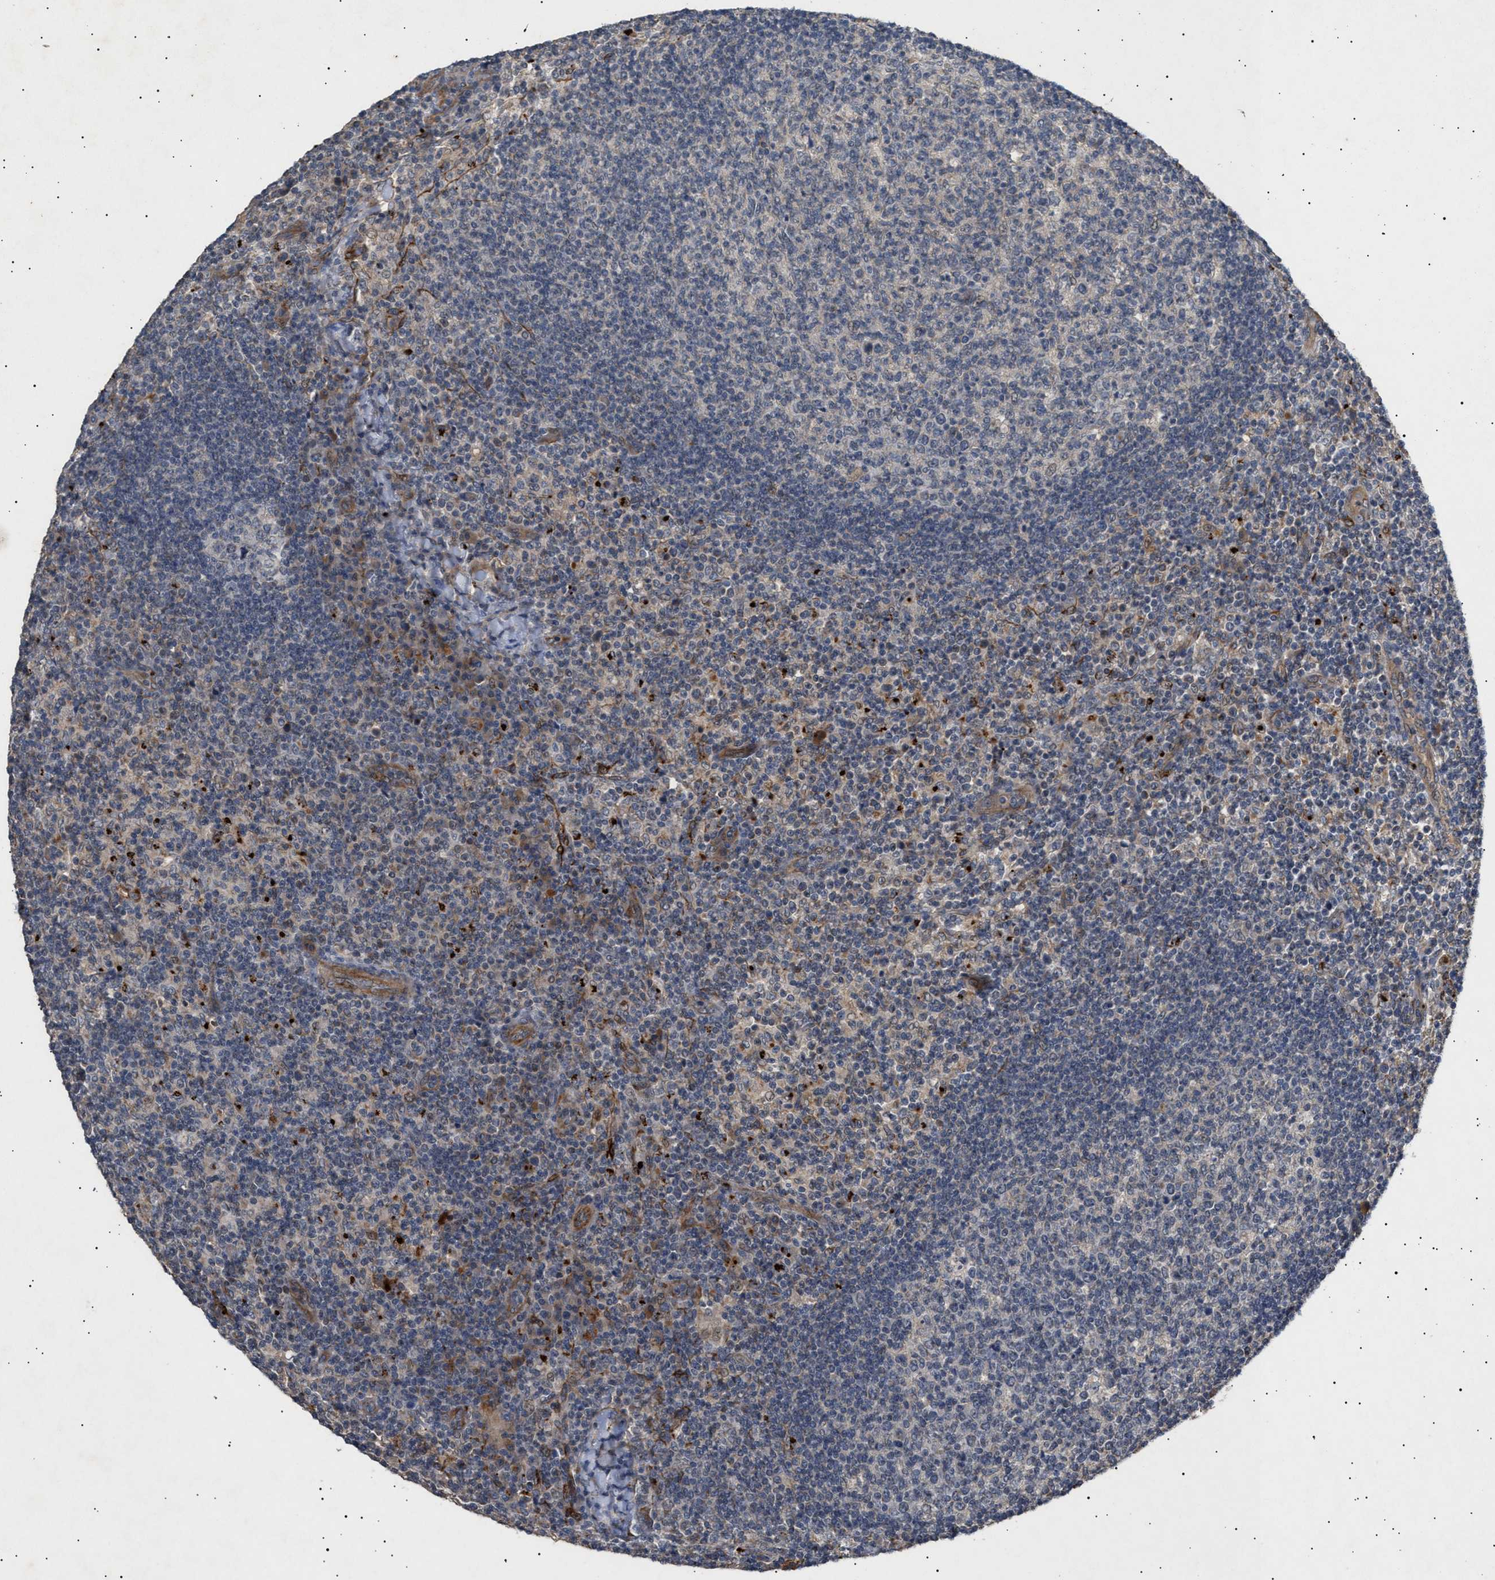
{"staining": {"intensity": "negative", "quantity": "none", "location": "none"}, "tissue": "lymph node", "cell_type": "Germinal center cells", "image_type": "normal", "snomed": [{"axis": "morphology", "description": "Normal tissue, NOS"}, {"axis": "morphology", "description": "Inflammation, NOS"}, {"axis": "topography", "description": "Lymph node"}], "caption": "This photomicrograph is of benign lymph node stained with immunohistochemistry to label a protein in brown with the nuclei are counter-stained blue. There is no staining in germinal center cells.", "gene": "SIRT5", "patient": {"sex": "male", "age": 55}}